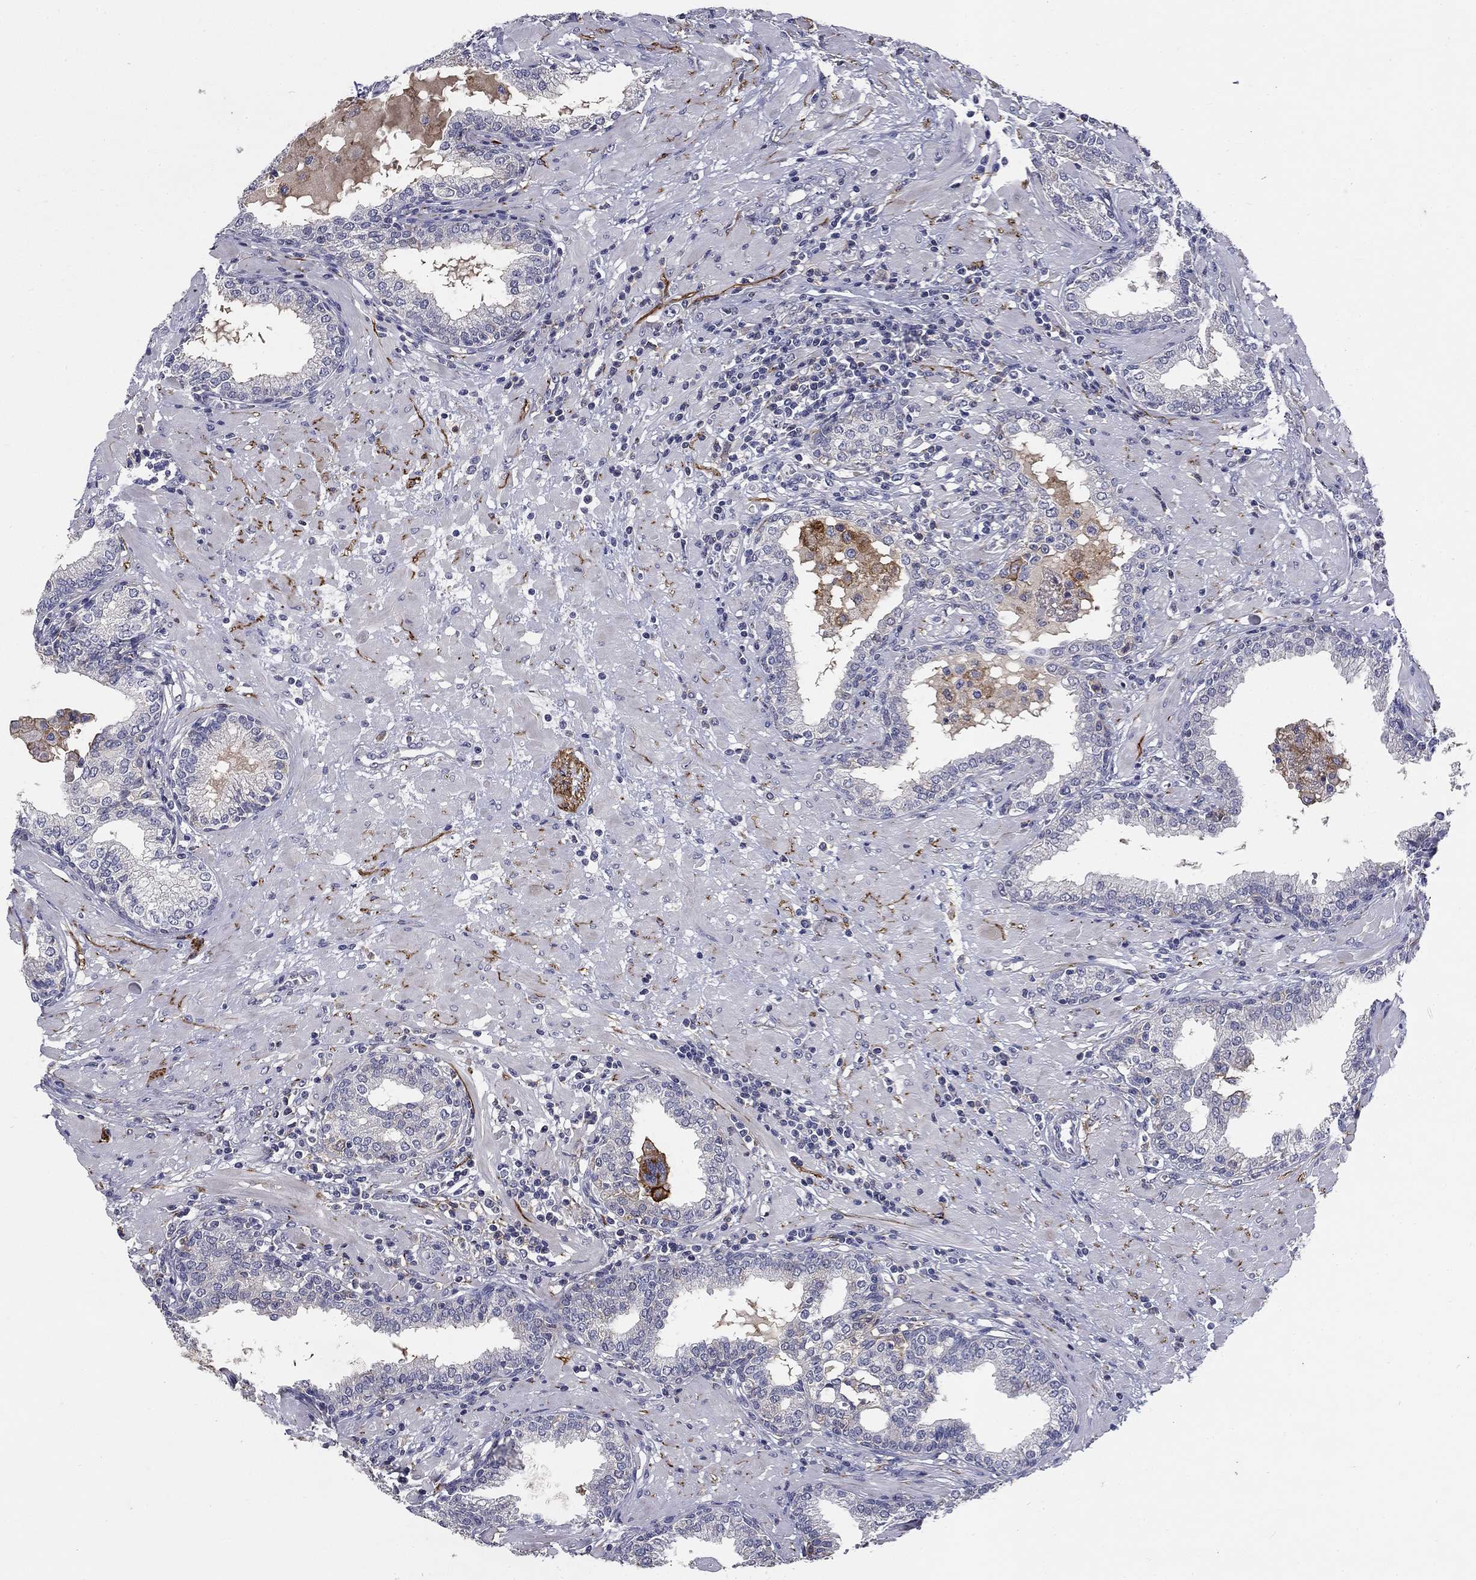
{"staining": {"intensity": "negative", "quantity": "none", "location": "none"}, "tissue": "prostate", "cell_type": "Glandular cells", "image_type": "normal", "snomed": [{"axis": "morphology", "description": "Normal tissue, NOS"}, {"axis": "topography", "description": "Prostate"}], "caption": "Unremarkable prostate was stained to show a protein in brown. There is no significant staining in glandular cells. (DAB (3,3'-diaminobenzidine) IHC with hematoxylin counter stain).", "gene": "CD274", "patient": {"sex": "male", "age": 64}}